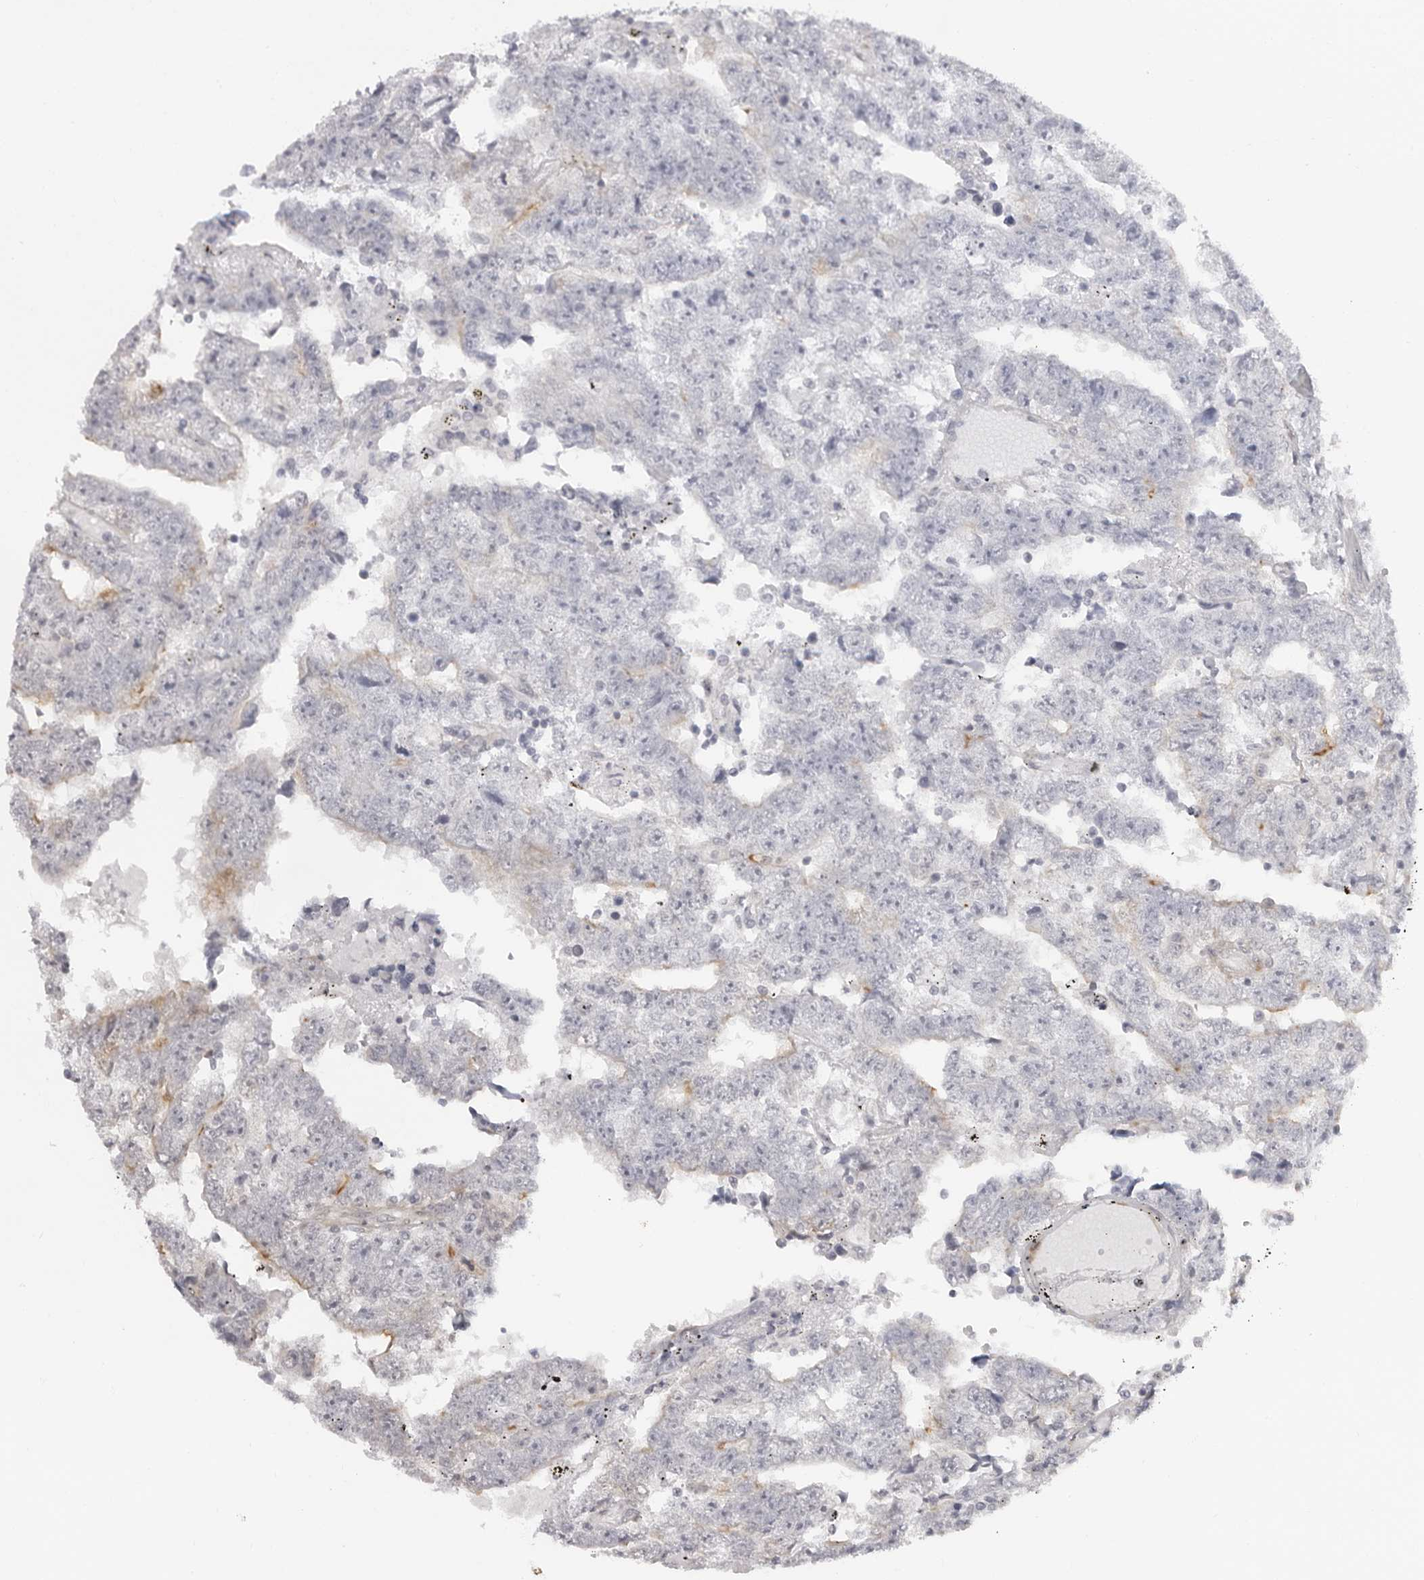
{"staining": {"intensity": "negative", "quantity": "none", "location": "none"}, "tissue": "testis cancer", "cell_type": "Tumor cells", "image_type": "cancer", "snomed": [{"axis": "morphology", "description": "Carcinoma, Embryonal, NOS"}, {"axis": "topography", "description": "Testis"}], "caption": "Immunohistochemistry (IHC) photomicrograph of neoplastic tissue: human embryonal carcinoma (testis) stained with DAB shows no significant protein positivity in tumor cells.", "gene": "SRGAP2", "patient": {"sex": "male", "age": 25}}